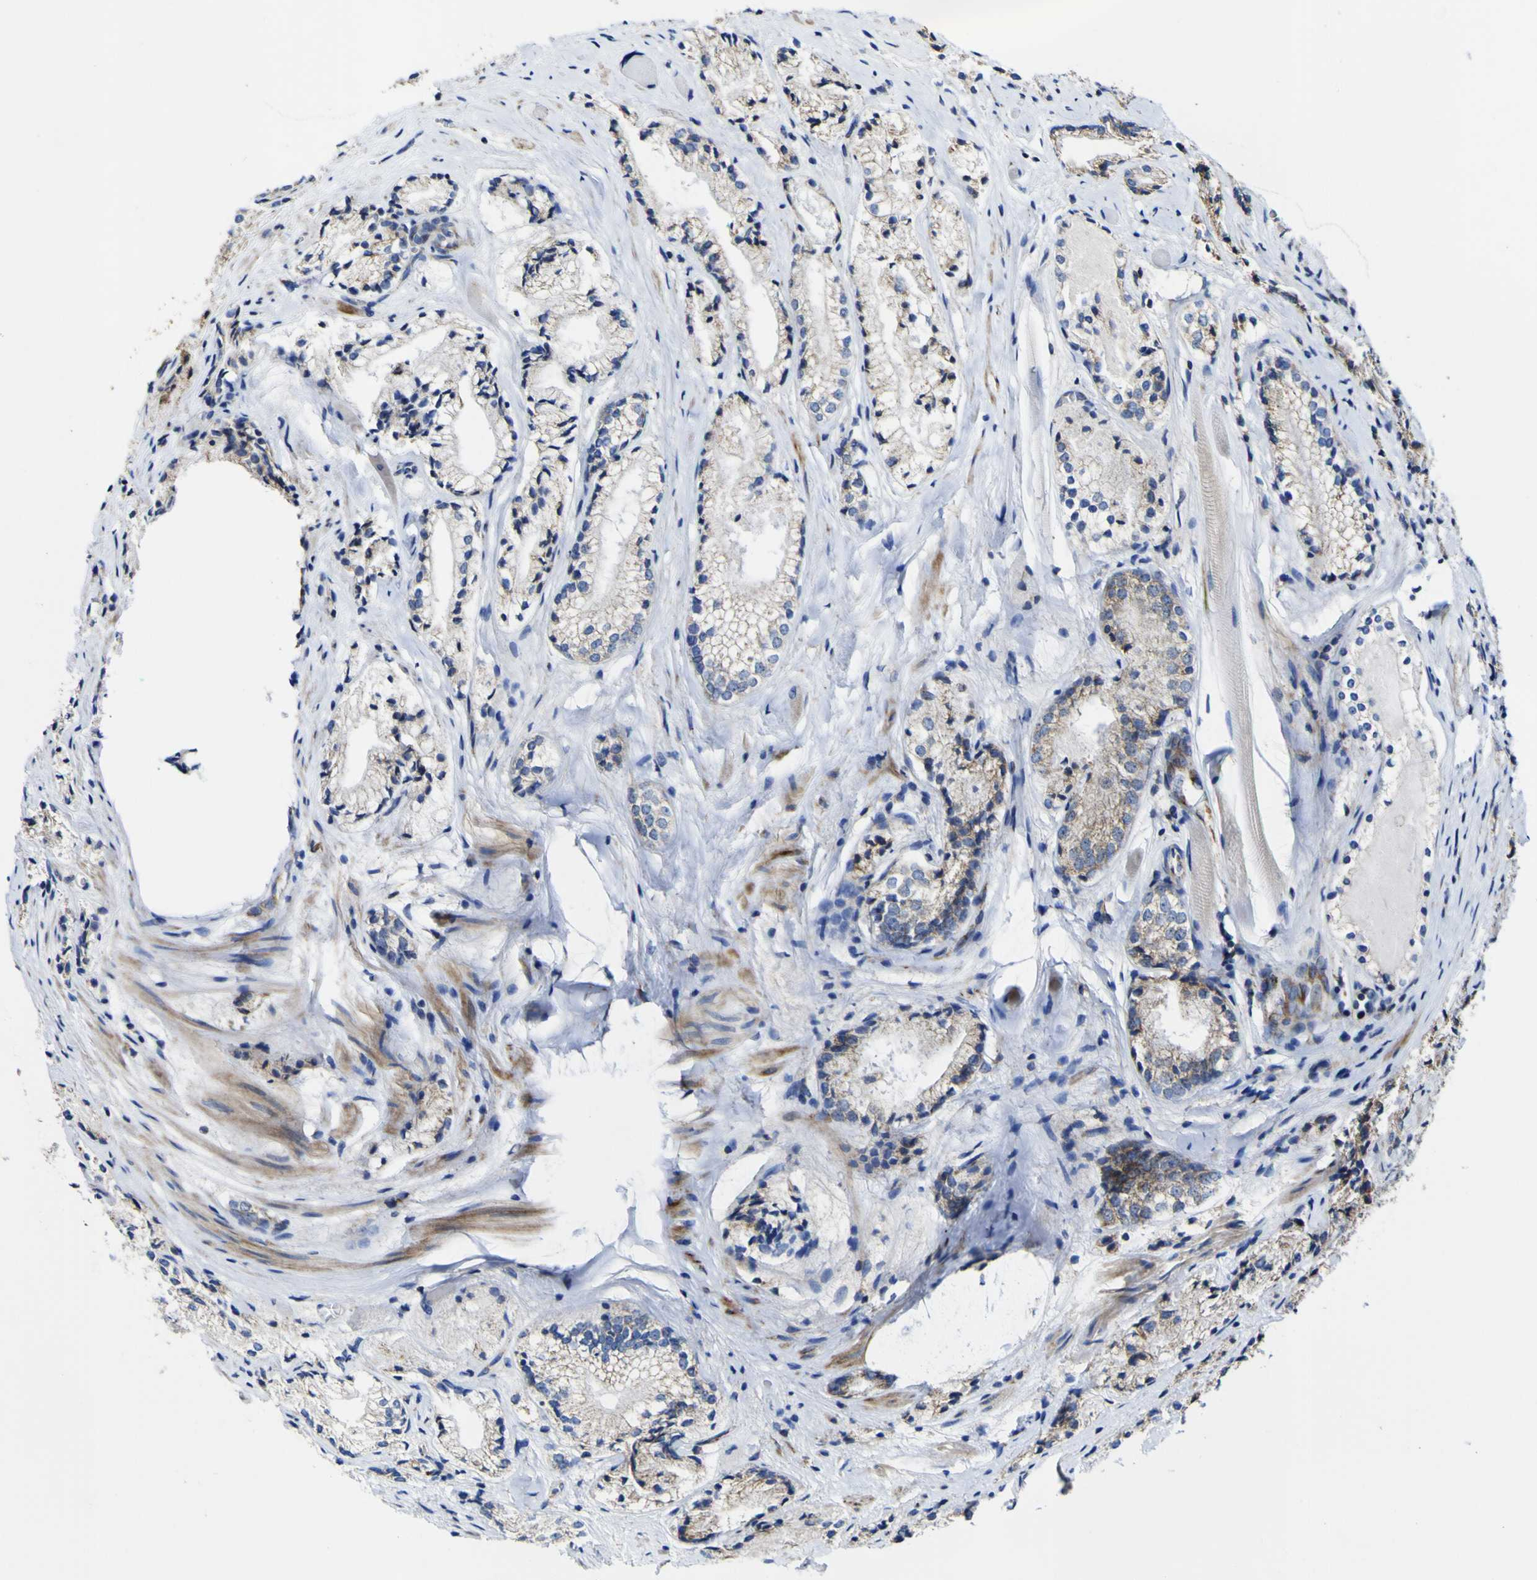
{"staining": {"intensity": "moderate", "quantity": ">75%", "location": "cytoplasmic/membranous"}, "tissue": "prostate cancer", "cell_type": "Tumor cells", "image_type": "cancer", "snomed": [{"axis": "morphology", "description": "Adenocarcinoma, Low grade"}, {"axis": "topography", "description": "Prostate"}], "caption": "A micrograph showing moderate cytoplasmic/membranous positivity in approximately >75% of tumor cells in prostate cancer (low-grade adenocarcinoma), as visualized by brown immunohistochemical staining.", "gene": "CCDC90B", "patient": {"sex": "male", "age": 60}}